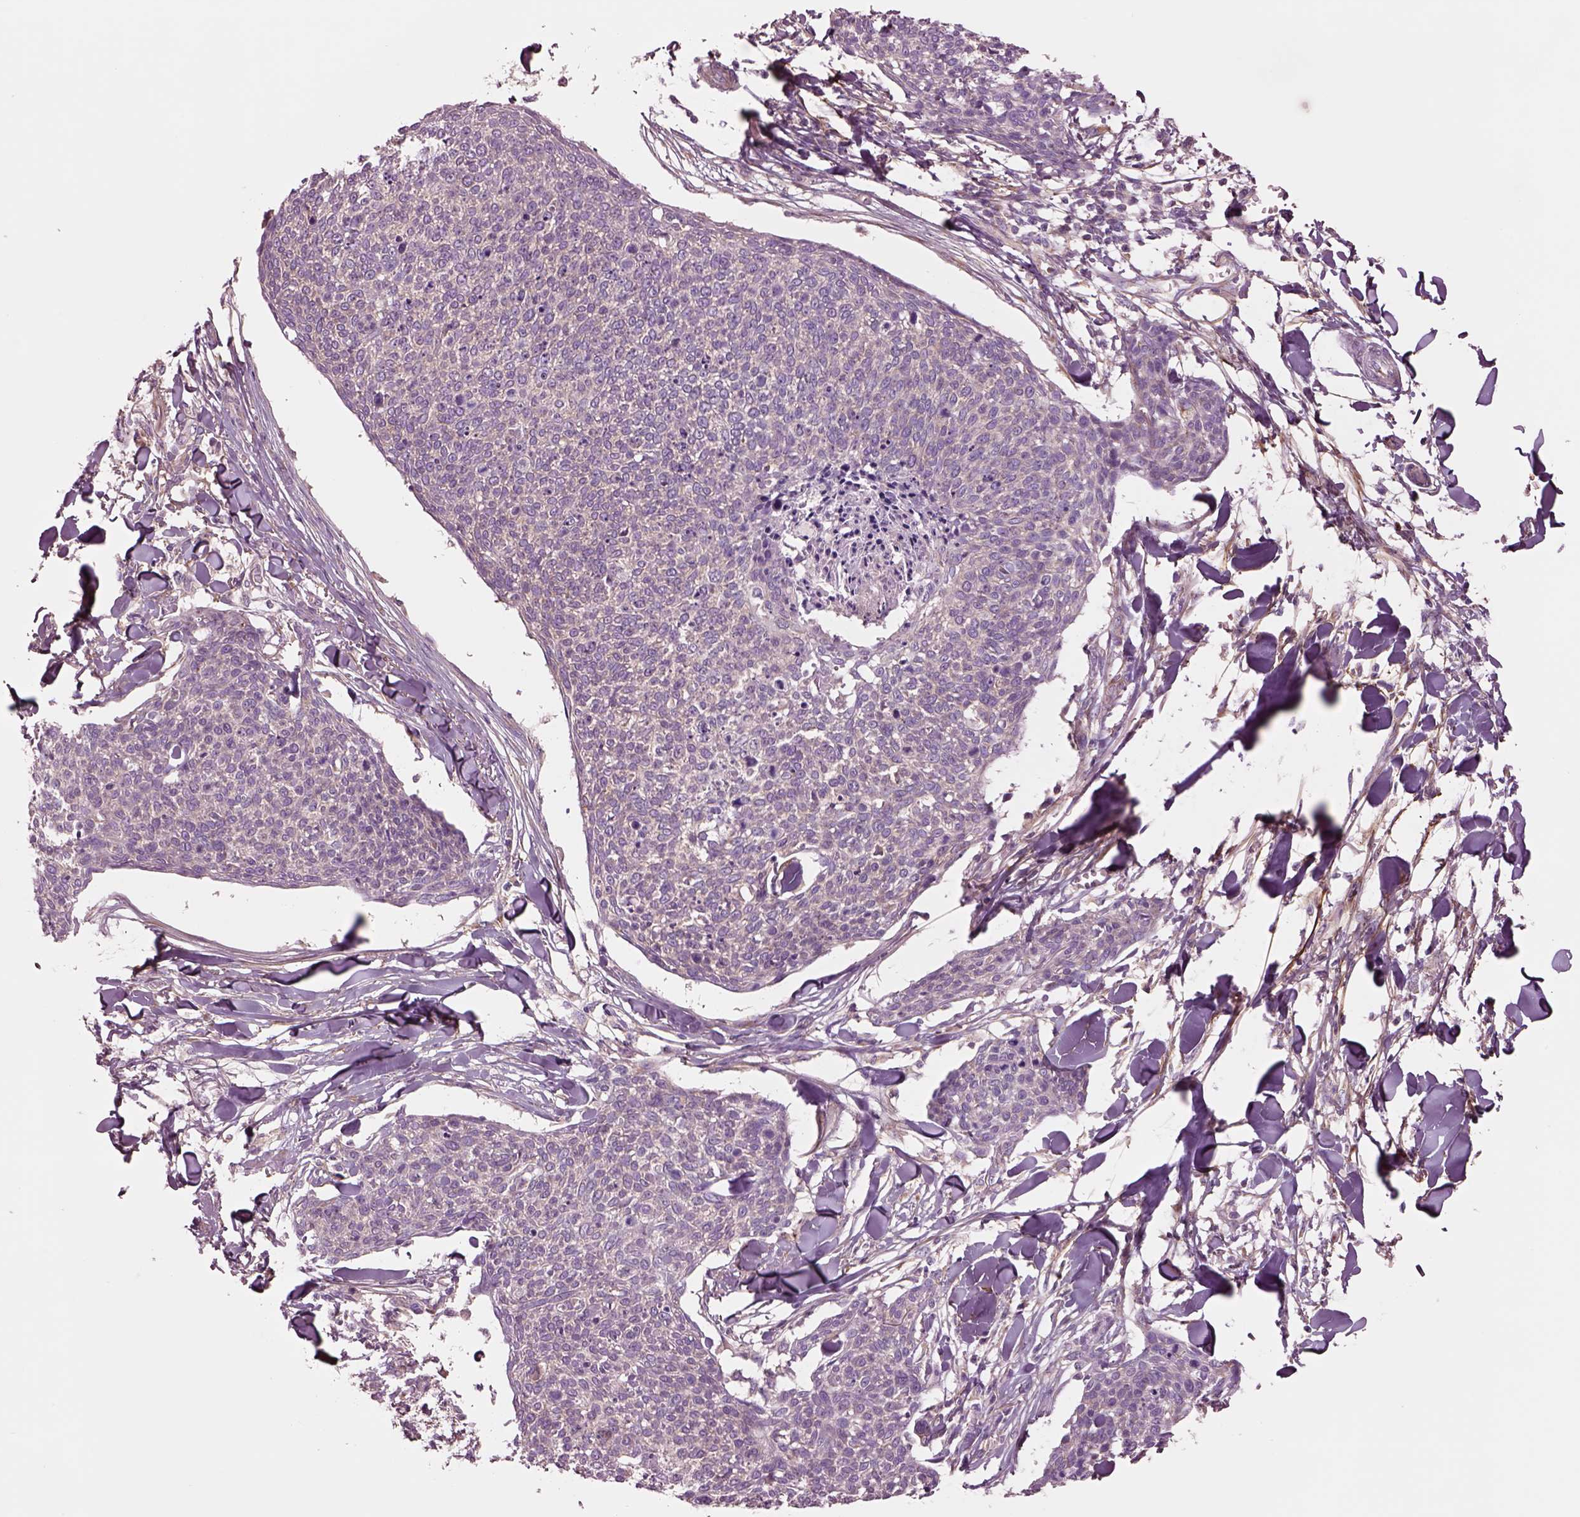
{"staining": {"intensity": "negative", "quantity": "none", "location": "none"}, "tissue": "skin cancer", "cell_type": "Tumor cells", "image_type": "cancer", "snomed": [{"axis": "morphology", "description": "Squamous cell carcinoma, NOS"}, {"axis": "topography", "description": "Skin"}, {"axis": "topography", "description": "Vulva"}], "caption": "Squamous cell carcinoma (skin) was stained to show a protein in brown. There is no significant expression in tumor cells.", "gene": "SEC23A", "patient": {"sex": "female", "age": 75}}